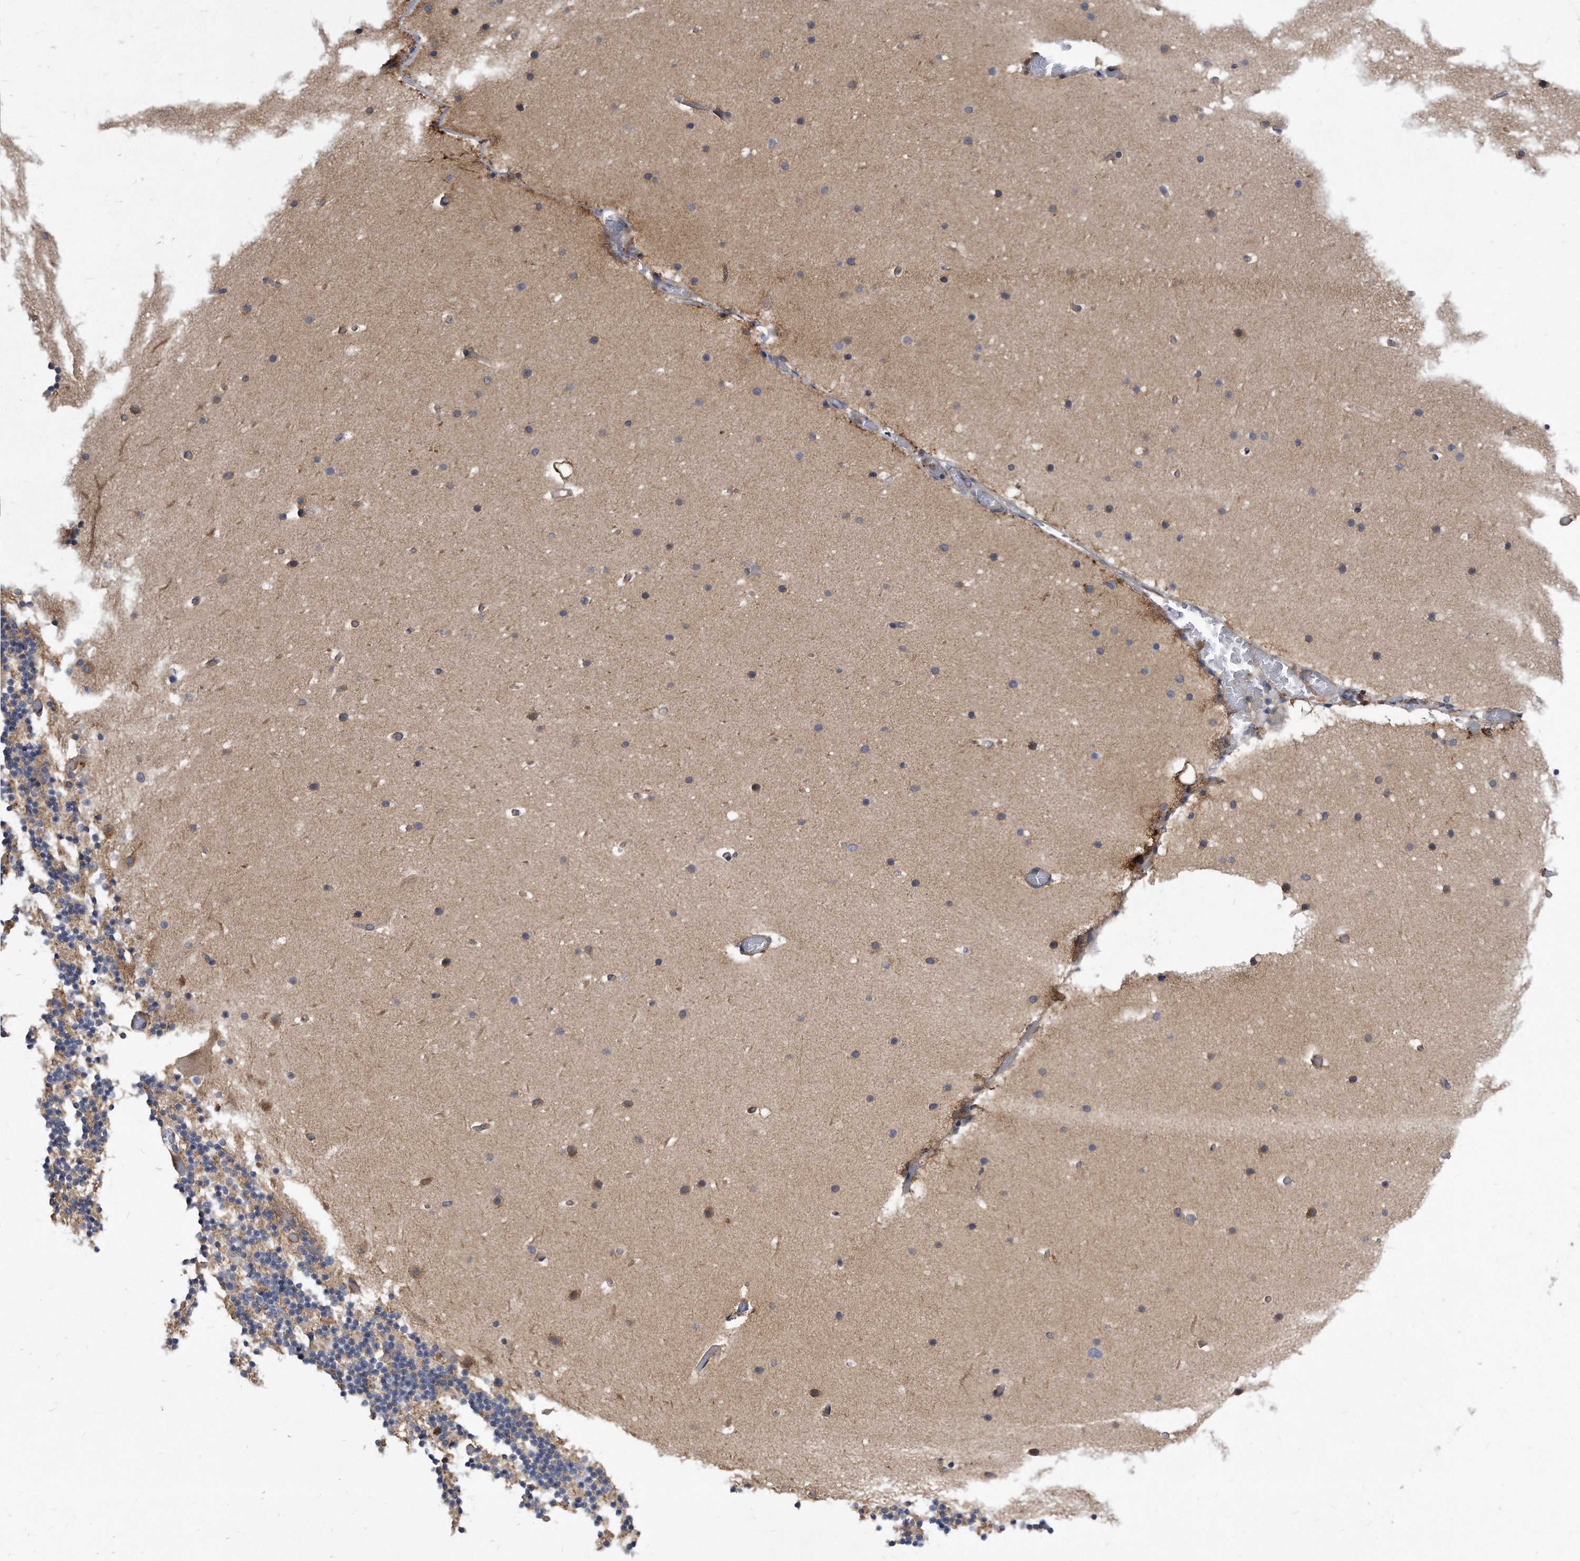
{"staining": {"intensity": "negative", "quantity": "none", "location": "none"}, "tissue": "cerebellum", "cell_type": "Cells in granular layer", "image_type": "normal", "snomed": [{"axis": "morphology", "description": "Normal tissue, NOS"}, {"axis": "topography", "description": "Cerebellum"}], "caption": "There is no significant staining in cells in granular layer of cerebellum. Nuclei are stained in blue.", "gene": "ATG5", "patient": {"sex": "male", "age": 57}}